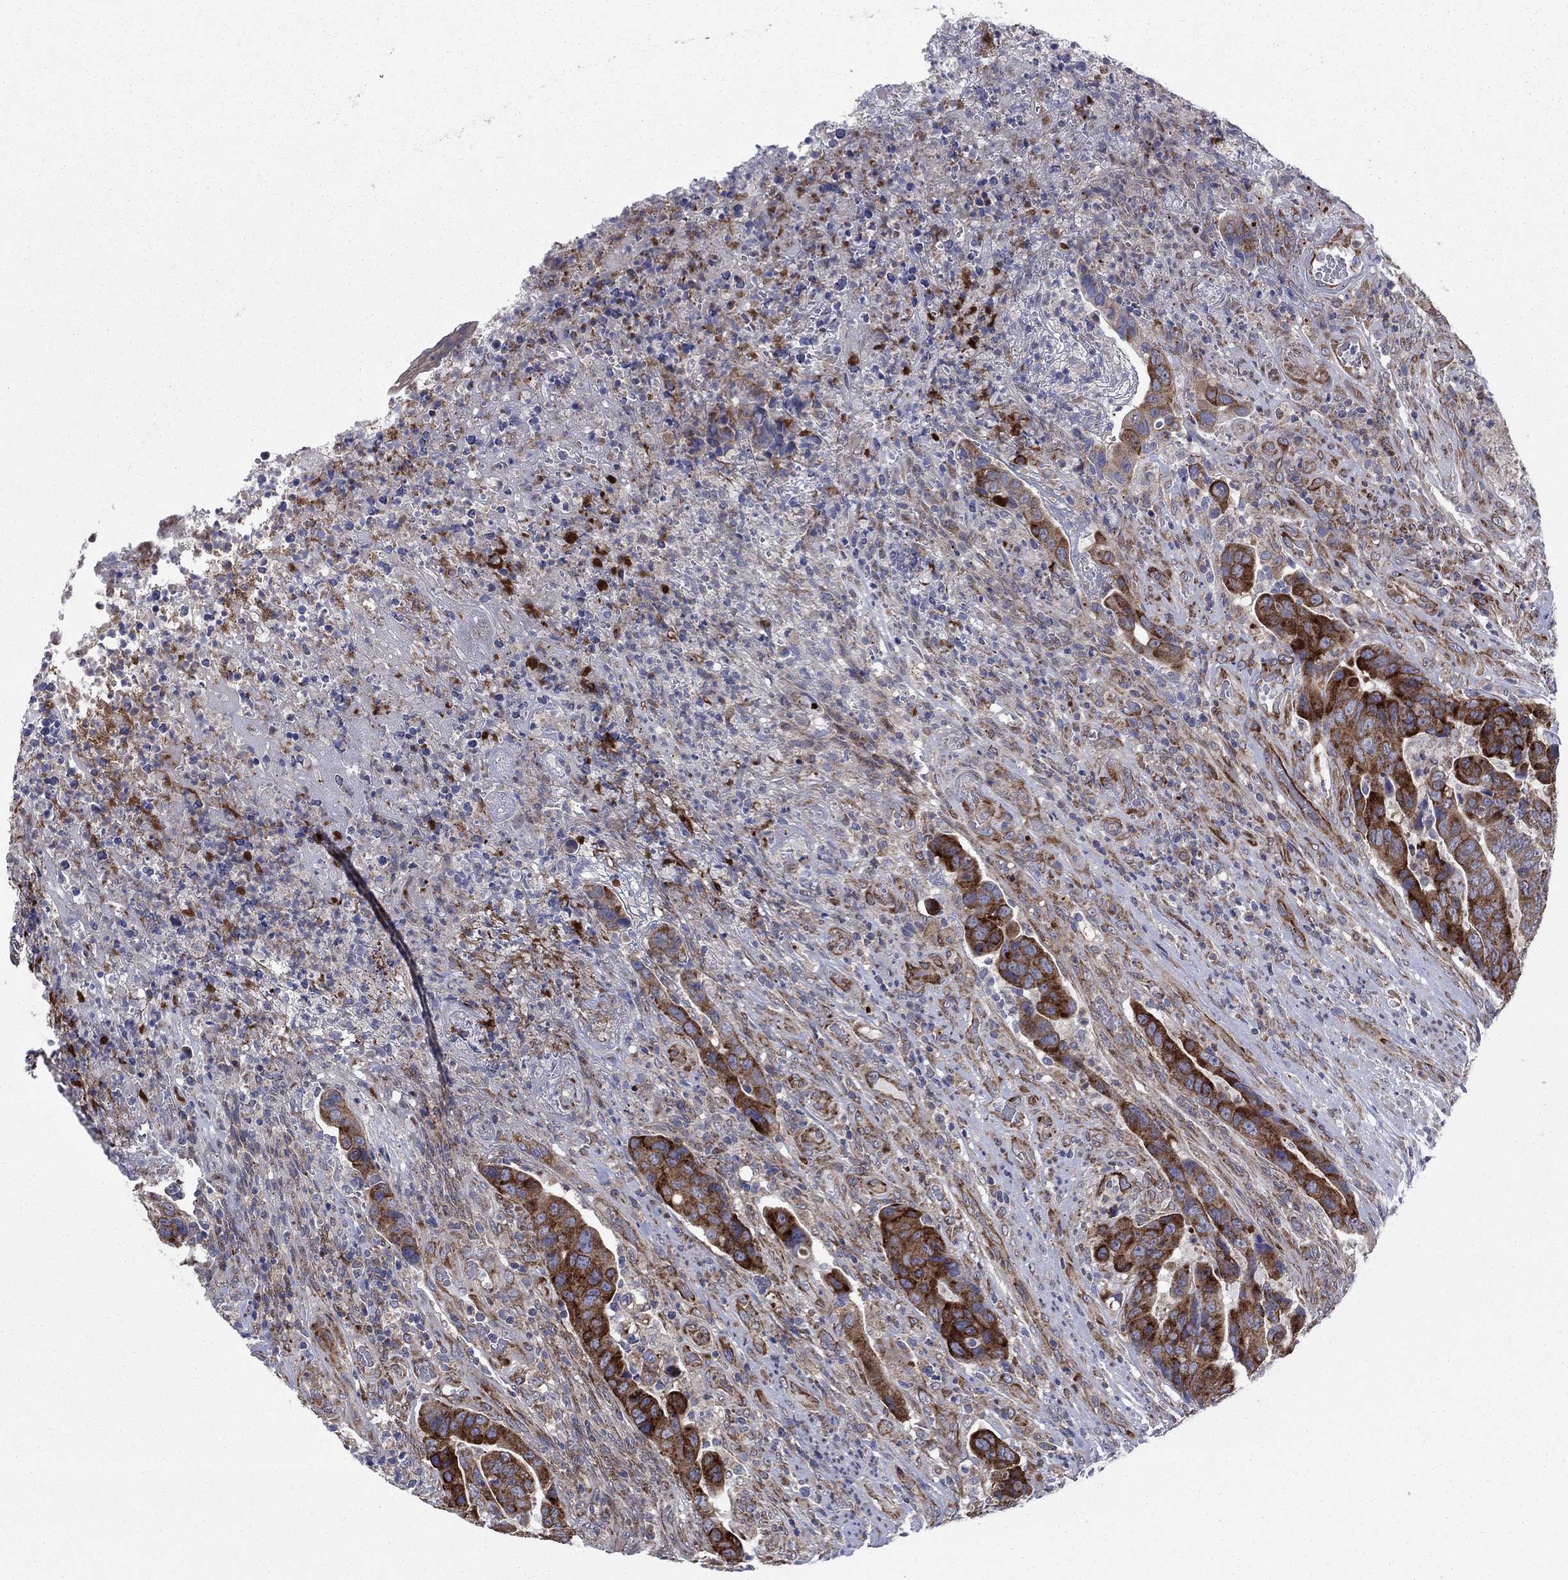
{"staining": {"intensity": "strong", "quantity": ">75%", "location": "cytoplasmic/membranous"}, "tissue": "colorectal cancer", "cell_type": "Tumor cells", "image_type": "cancer", "snomed": [{"axis": "morphology", "description": "Adenocarcinoma, NOS"}, {"axis": "topography", "description": "Colon"}], "caption": "Colorectal cancer (adenocarcinoma) was stained to show a protein in brown. There is high levels of strong cytoplasmic/membranous staining in about >75% of tumor cells. (brown staining indicates protein expression, while blue staining denotes nuclei).", "gene": "GPR155", "patient": {"sex": "female", "age": 56}}